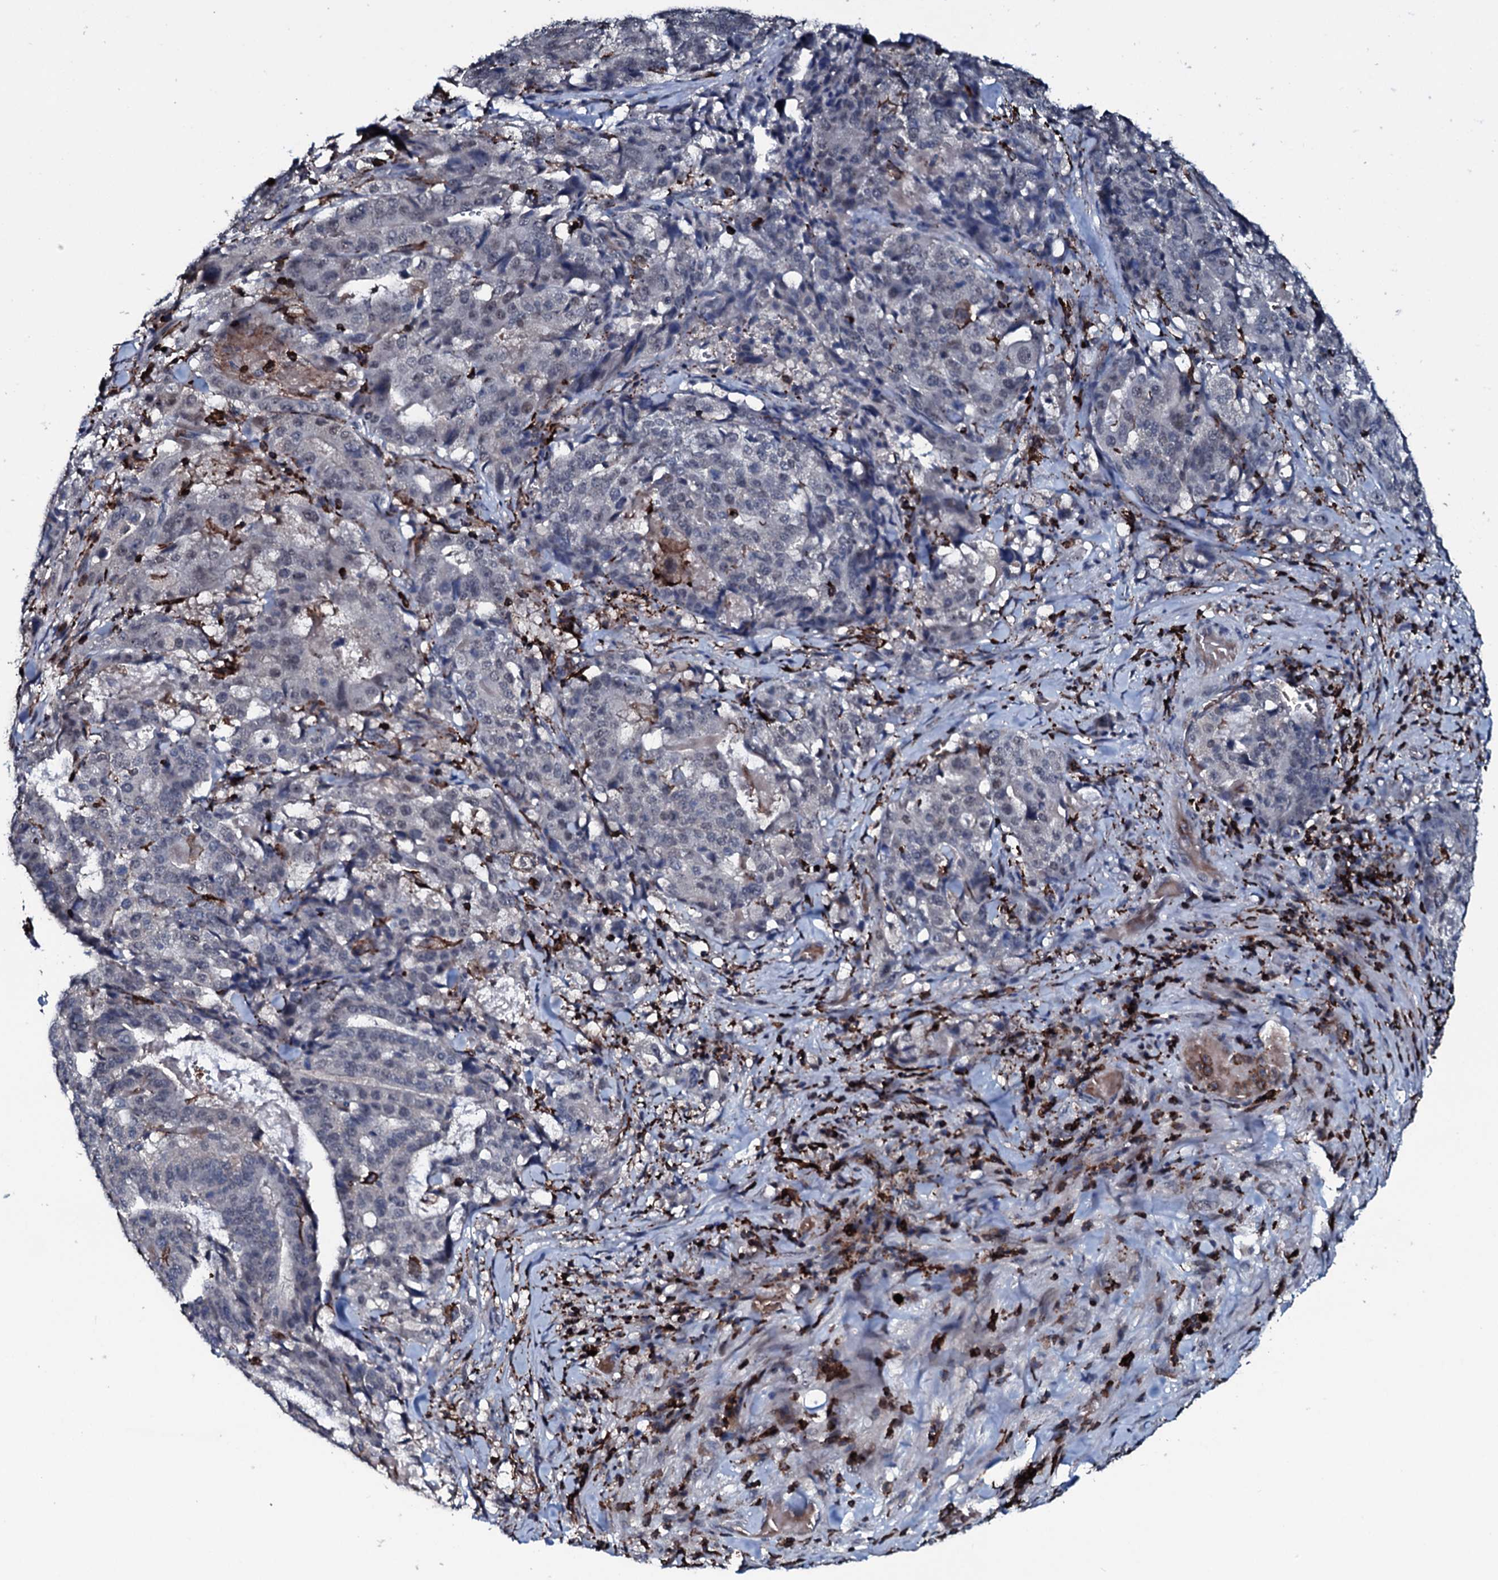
{"staining": {"intensity": "negative", "quantity": "none", "location": "none"}, "tissue": "stomach cancer", "cell_type": "Tumor cells", "image_type": "cancer", "snomed": [{"axis": "morphology", "description": "Adenocarcinoma, NOS"}, {"axis": "topography", "description": "Stomach"}], "caption": "The IHC image has no significant positivity in tumor cells of stomach cancer (adenocarcinoma) tissue.", "gene": "OGFOD2", "patient": {"sex": "male", "age": 48}}